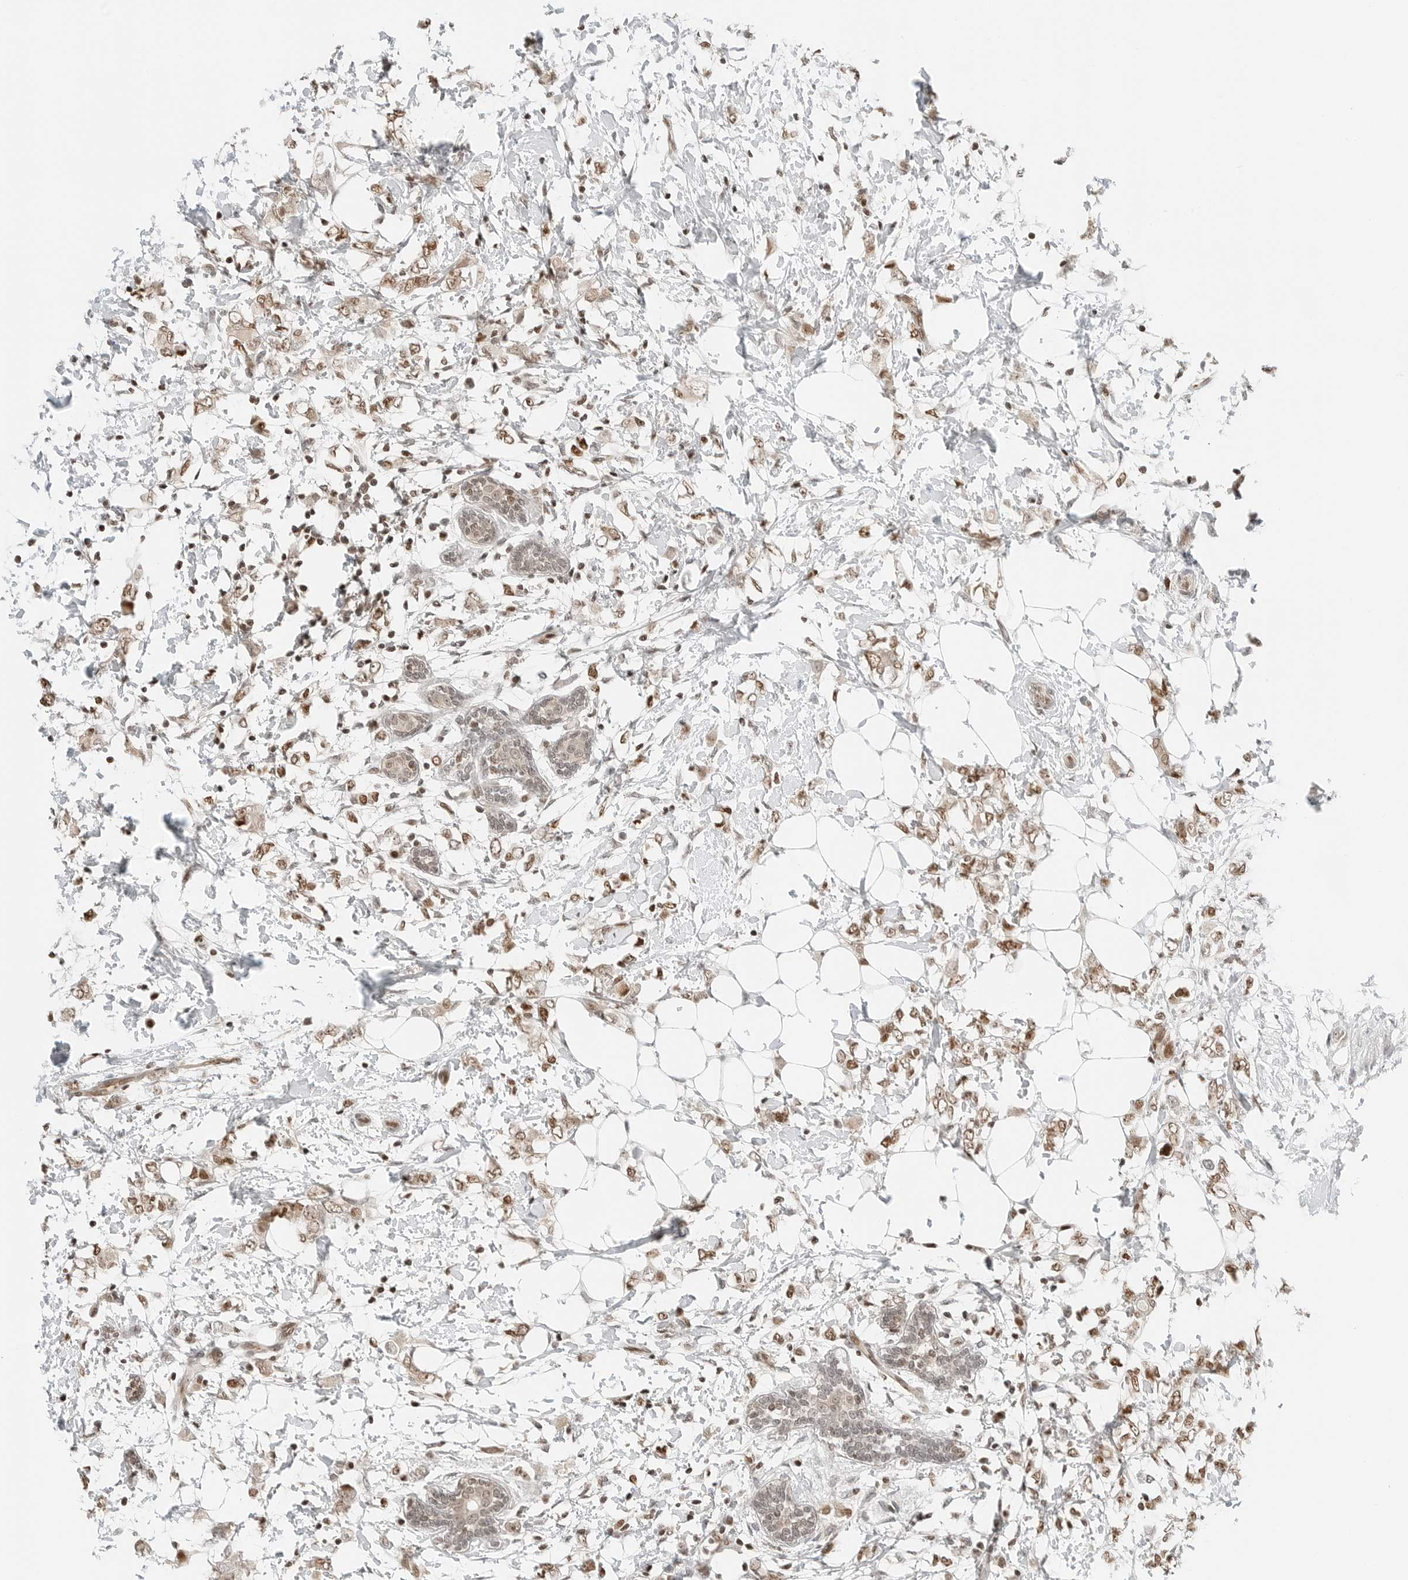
{"staining": {"intensity": "moderate", "quantity": ">75%", "location": "nuclear"}, "tissue": "breast cancer", "cell_type": "Tumor cells", "image_type": "cancer", "snomed": [{"axis": "morphology", "description": "Normal tissue, NOS"}, {"axis": "morphology", "description": "Lobular carcinoma"}, {"axis": "topography", "description": "Breast"}], "caption": "Moderate nuclear protein positivity is seen in approximately >75% of tumor cells in lobular carcinoma (breast).", "gene": "CRTC2", "patient": {"sex": "female", "age": 47}}